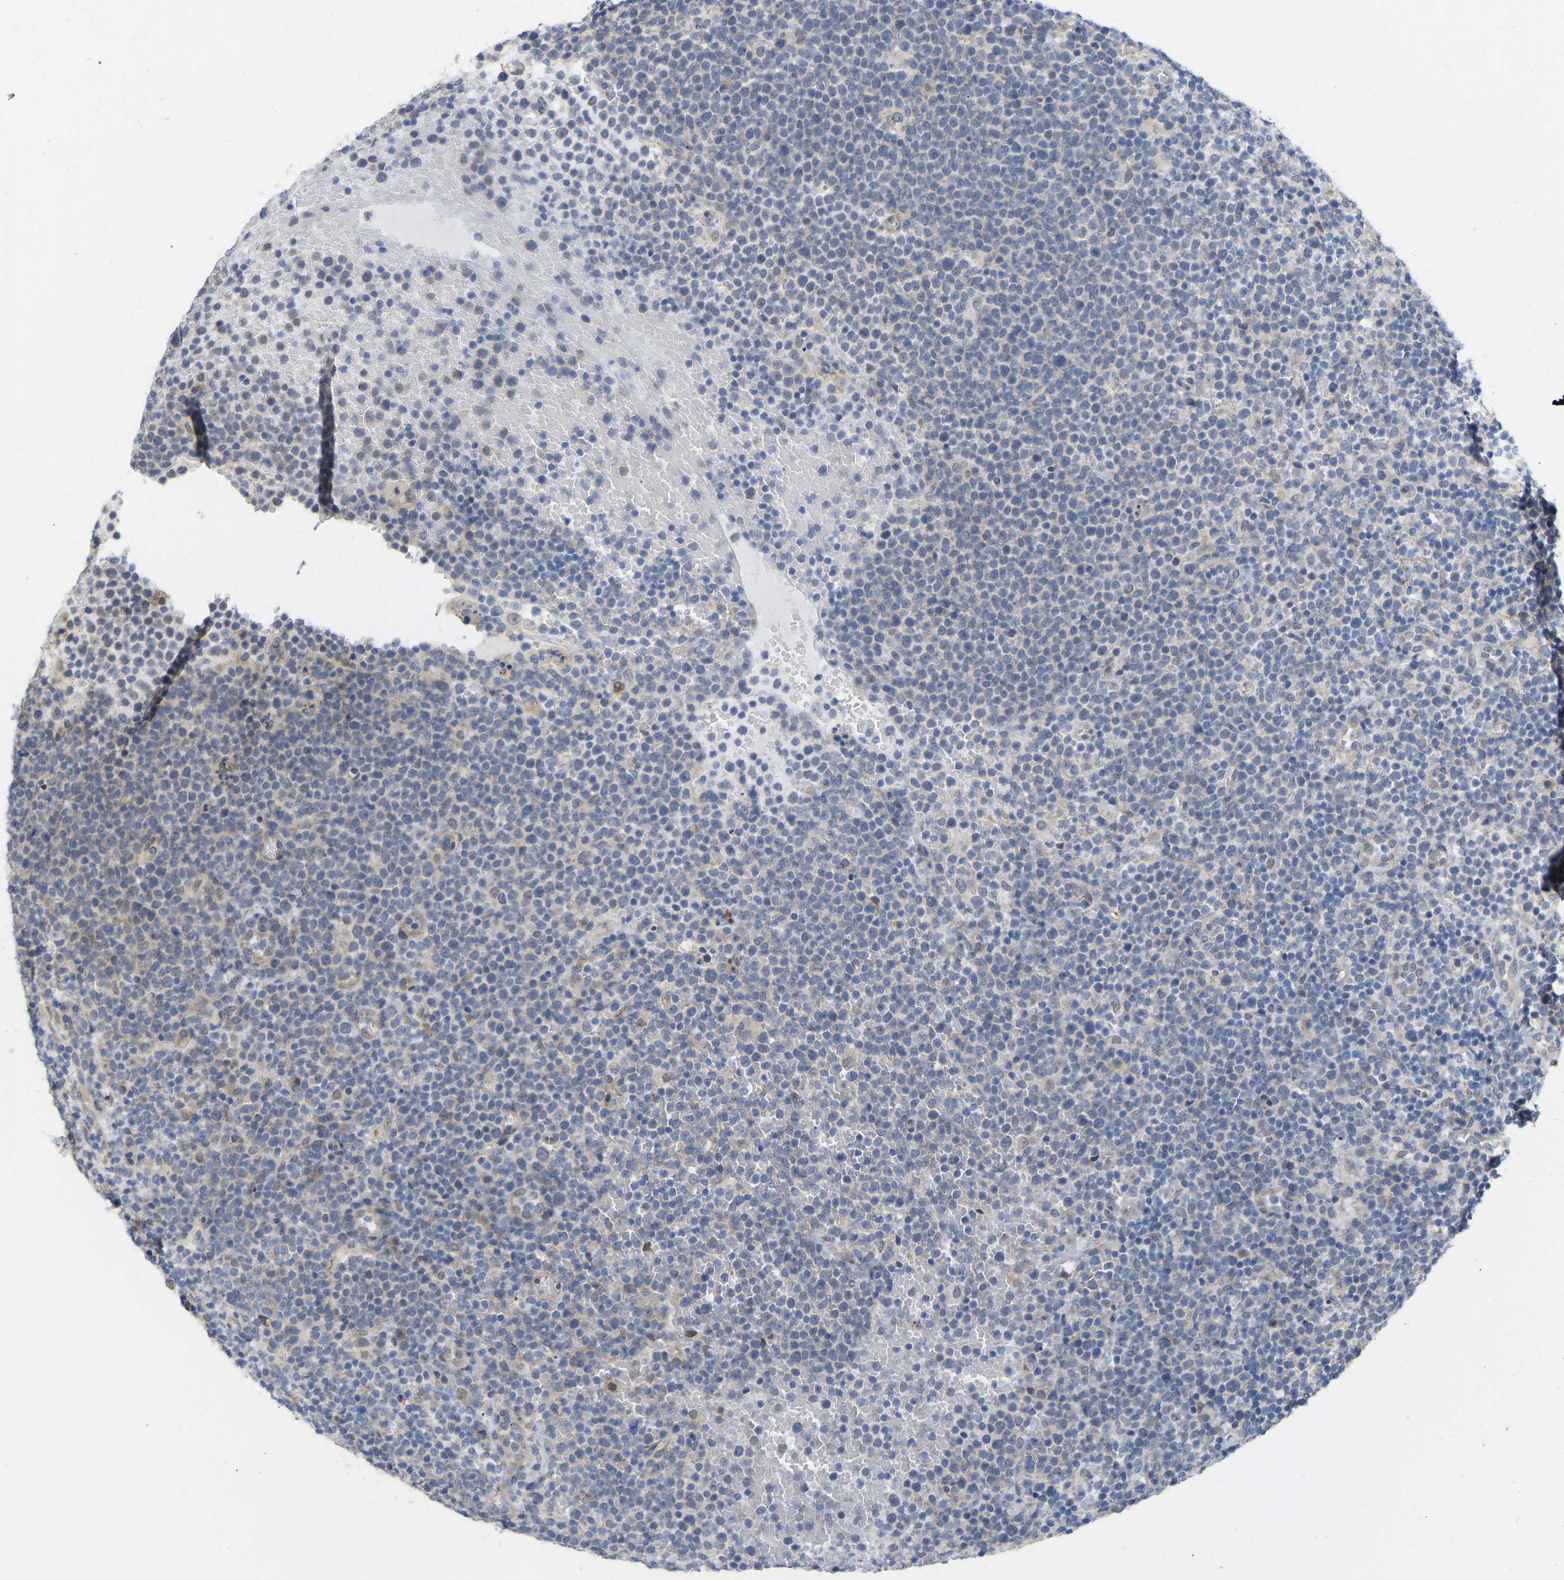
{"staining": {"intensity": "negative", "quantity": "none", "location": "none"}, "tissue": "lymphoma", "cell_type": "Tumor cells", "image_type": "cancer", "snomed": [{"axis": "morphology", "description": "Malignant lymphoma, non-Hodgkin's type, High grade"}, {"axis": "topography", "description": "Lymph node"}], "caption": "Tumor cells are negative for protein expression in human malignant lymphoma, non-Hodgkin's type (high-grade). (DAB (3,3'-diaminobenzidine) immunohistochemistry, high magnification).", "gene": "BEND3", "patient": {"sex": "male", "age": 61}}